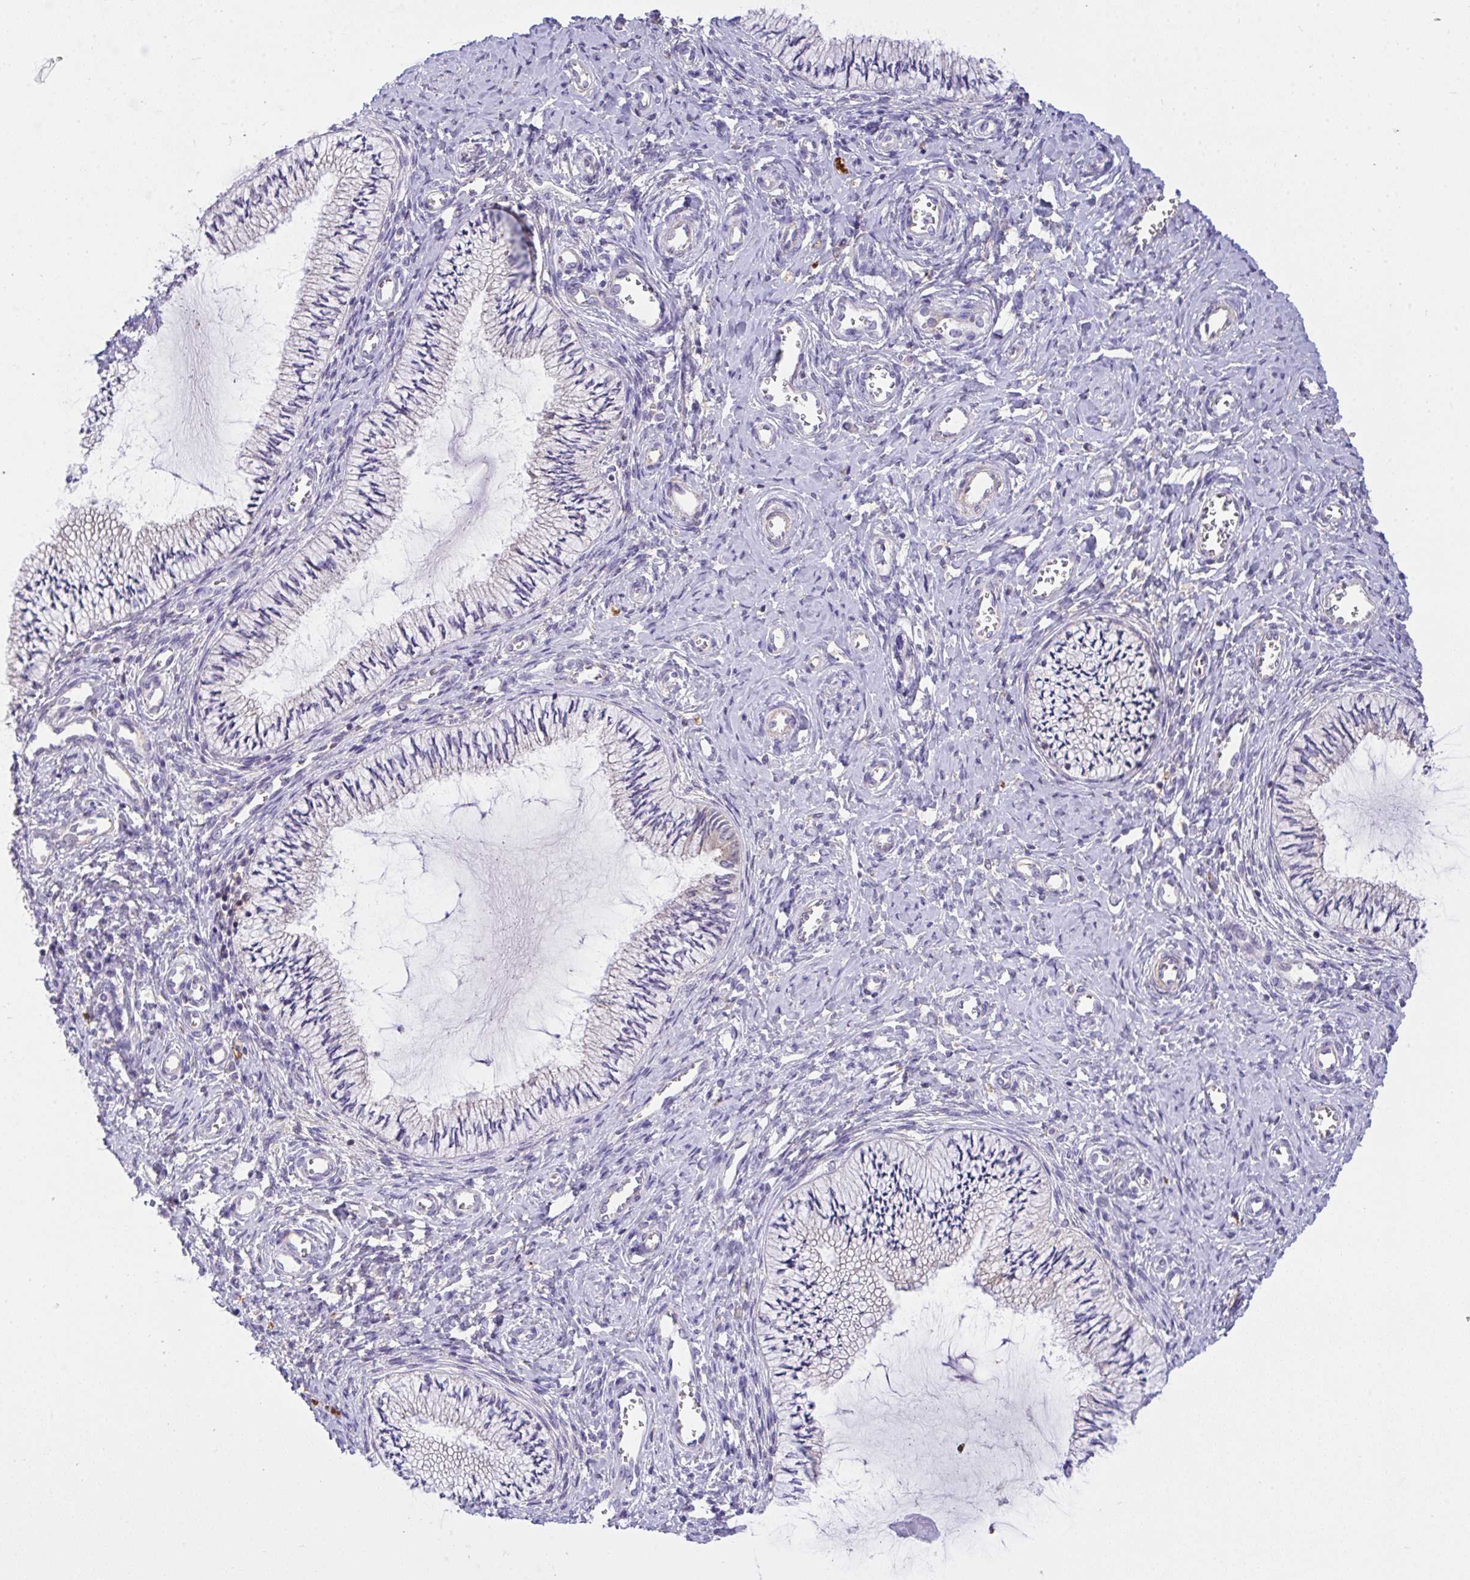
{"staining": {"intensity": "moderate", "quantity": "<25%", "location": "cytoplasmic/membranous"}, "tissue": "cervix", "cell_type": "Glandular cells", "image_type": "normal", "snomed": [{"axis": "morphology", "description": "Normal tissue, NOS"}, {"axis": "topography", "description": "Cervix"}], "caption": "Immunohistochemical staining of normal cervix shows moderate cytoplasmic/membranous protein staining in approximately <25% of glandular cells.", "gene": "ZNF581", "patient": {"sex": "female", "age": 24}}